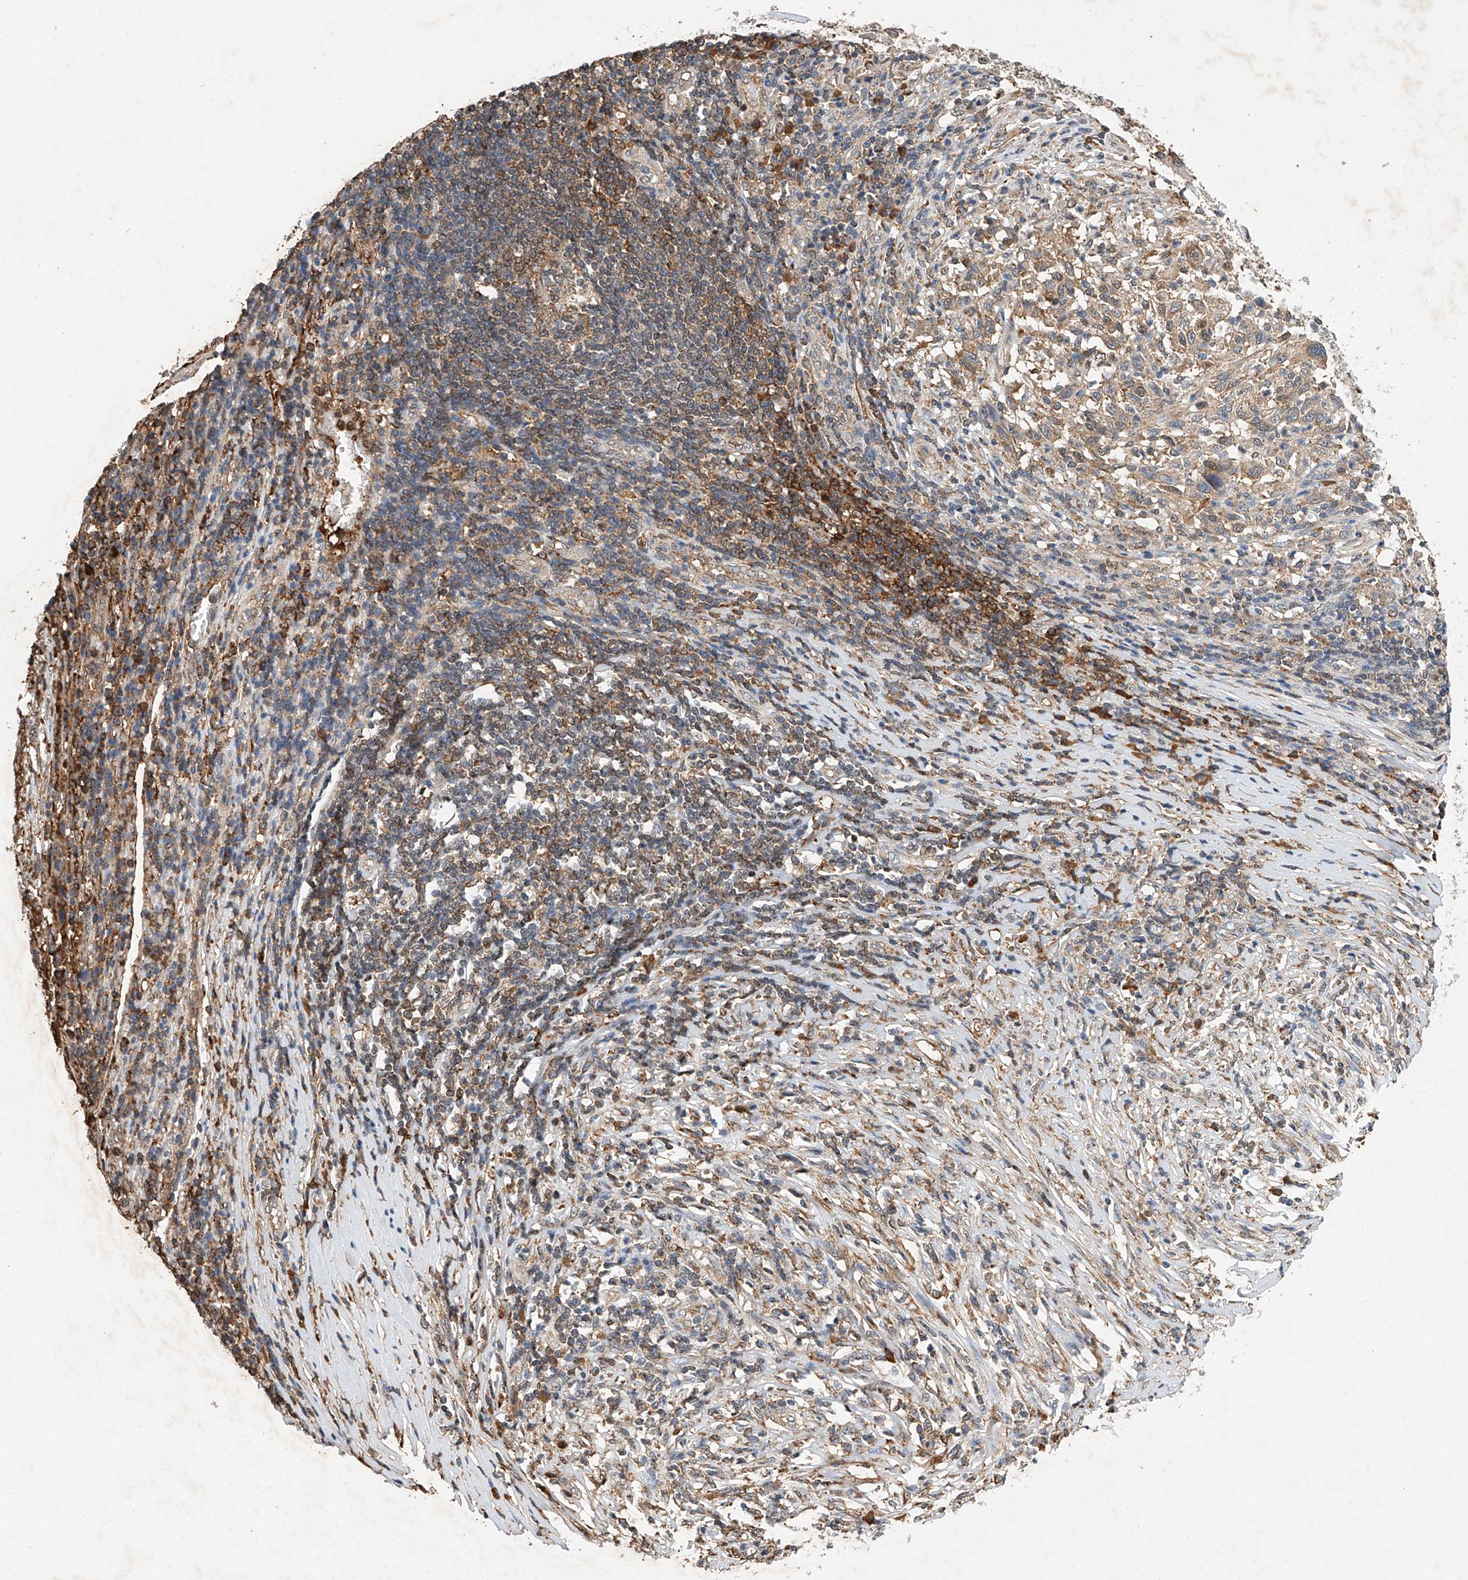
{"staining": {"intensity": "weak", "quantity": ">75%", "location": "cytoplasmic/membranous"}, "tissue": "melanoma", "cell_type": "Tumor cells", "image_type": "cancer", "snomed": [{"axis": "morphology", "description": "Malignant melanoma, Metastatic site"}, {"axis": "topography", "description": "Lymph node"}], "caption": "This is a histology image of IHC staining of malignant melanoma (metastatic site), which shows weak staining in the cytoplasmic/membranous of tumor cells.", "gene": "CTDP1", "patient": {"sex": "male", "age": 61}}